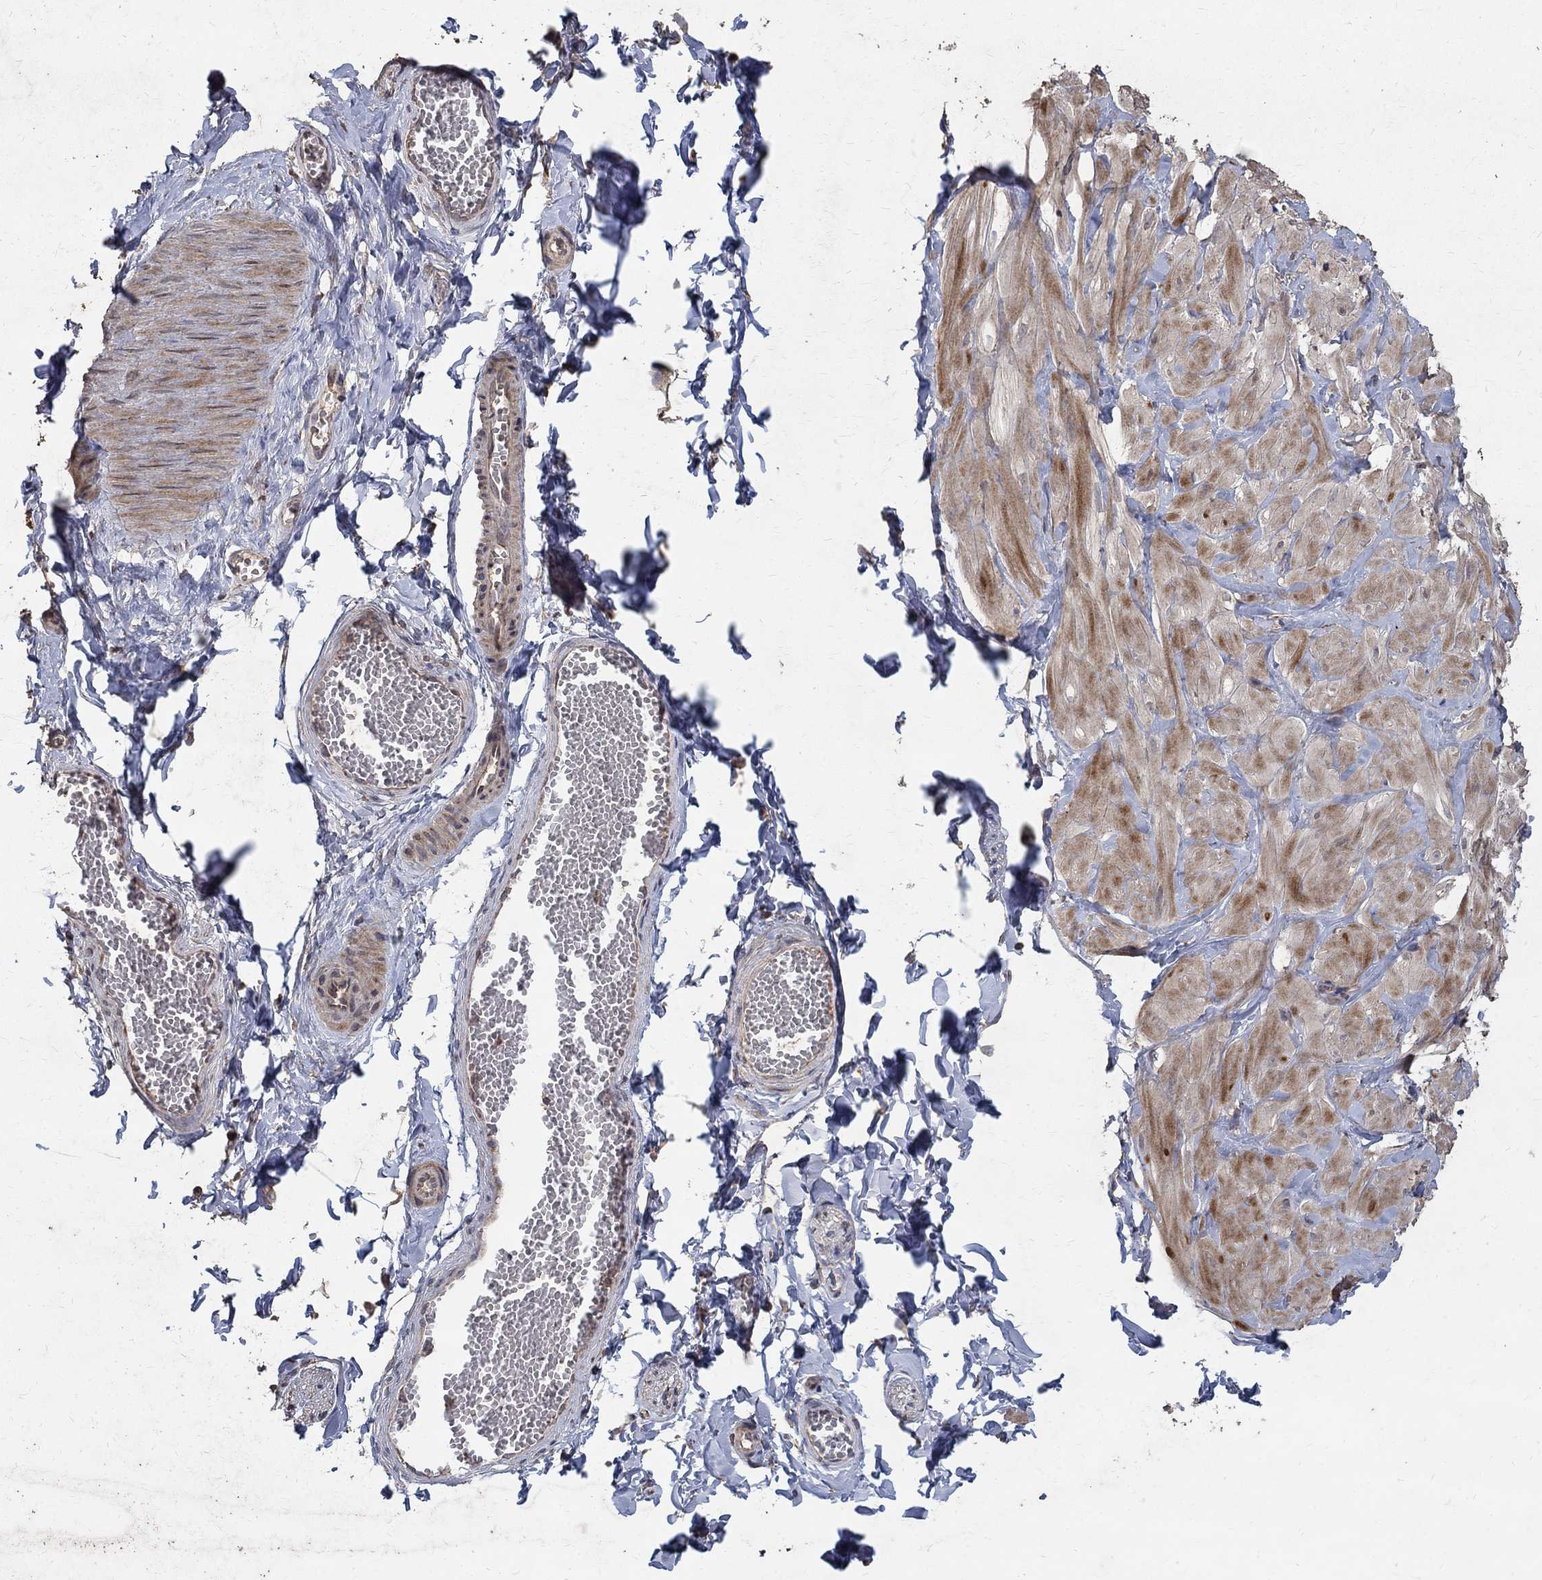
{"staining": {"intensity": "negative", "quantity": "none", "location": "none"}, "tissue": "adipose tissue", "cell_type": "Adipocytes", "image_type": "normal", "snomed": [{"axis": "morphology", "description": "Normal tissue, NOS"}, {"axis": "topography", "description": "Smooth muscle"}, {"axis": "topography", "description": "Peripheral nerve tissue"}], "caption": "Protein analysis of benign adipose tissue displays no significant expression in adipocytes. Nuclei are stained in blue.", "gene": "C17orf75", "patient": {"sex": "male", "age": 22}}